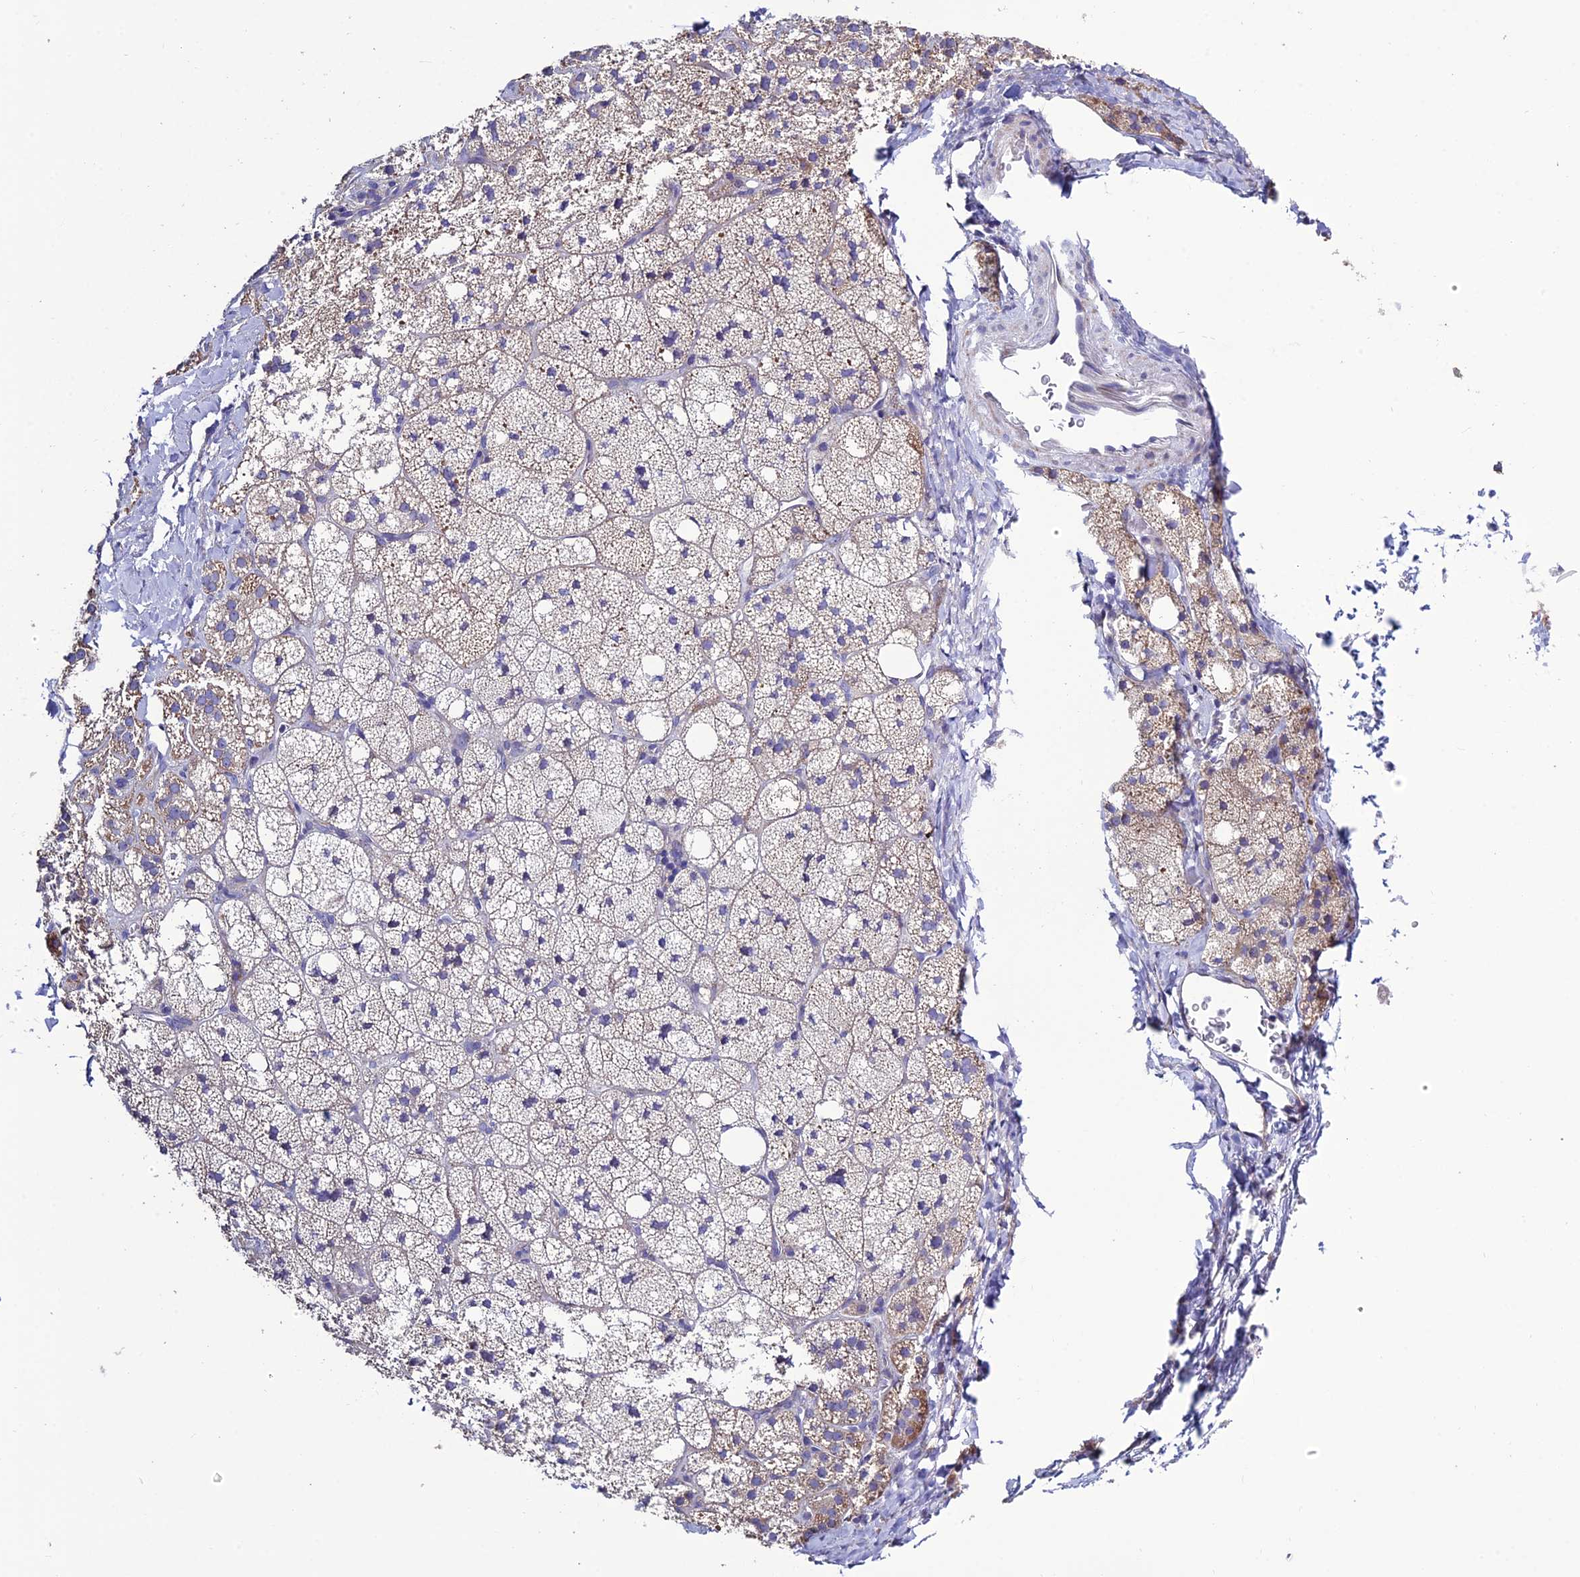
{"staining": {"intensity": "moderate", "quantity": "25%-75%", "location": "cytoplasmic/membranous"}, "tissue": "adrenal gland", "cell_type": "Glandular cells", "image_type": "normal", "snomed": [{"axis": "morphology", "description": "Normal tissue, NOS"}, {"axis": "topography", "description": "Adrenal gland"}], "caption": "Immunohistochemistry (IHC) of normal human adrenal gland displays medium levels of moderate cytoplasmic/membranous positivity in approximately 25%-75% of glandular cells. The protein is stained brown, and the nuclei are stained in blue (DAB IHC with brightfield microscopy, high magnification).", "gene": "BHMT2", "patient": {"sex": "male", "age": 61}}